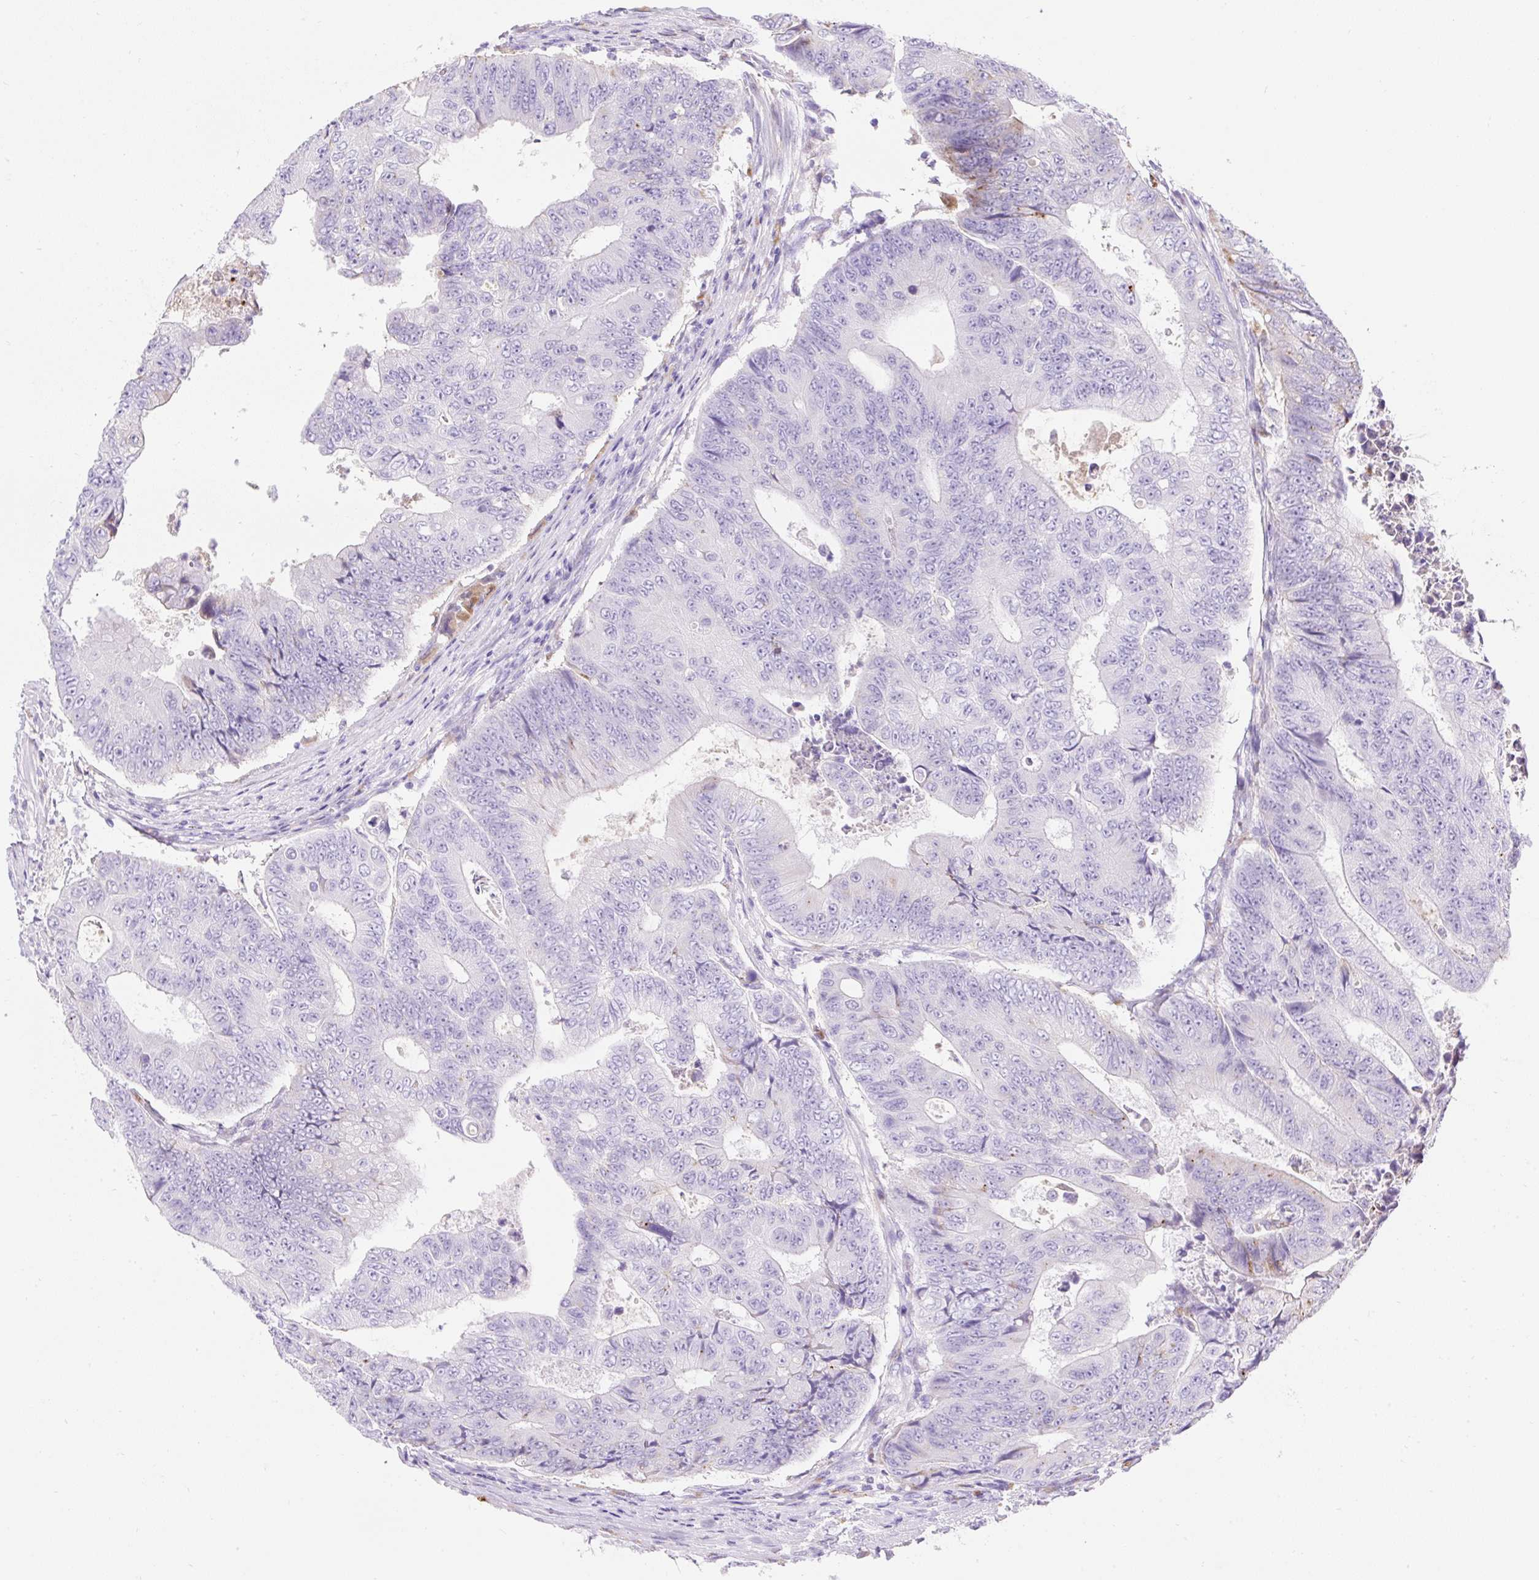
{"staining": {"intensity": "negative", "quantity": "none", "location": "none"}, "tissue": "colorectal cancer", "cell_type": "Tumor cells", "image_type": "cancer", "snomed": [{"axis": "morphology", "description": "Adenocarcinoma, NOS"}, {"axis": "topography", "description": "Colon"}], "caption": "This is a histopathology image of immunohistochemistry staining of colorectal cancer, which shows no staining in tumor cells. Brightfield microscopy of immunohistochemistry (IHC) stained with DAB (brown) and hematoxylin (blue), captured at high magnification.", "gene": "HEXB", "patient": {"sex": "female", "age": 48}}